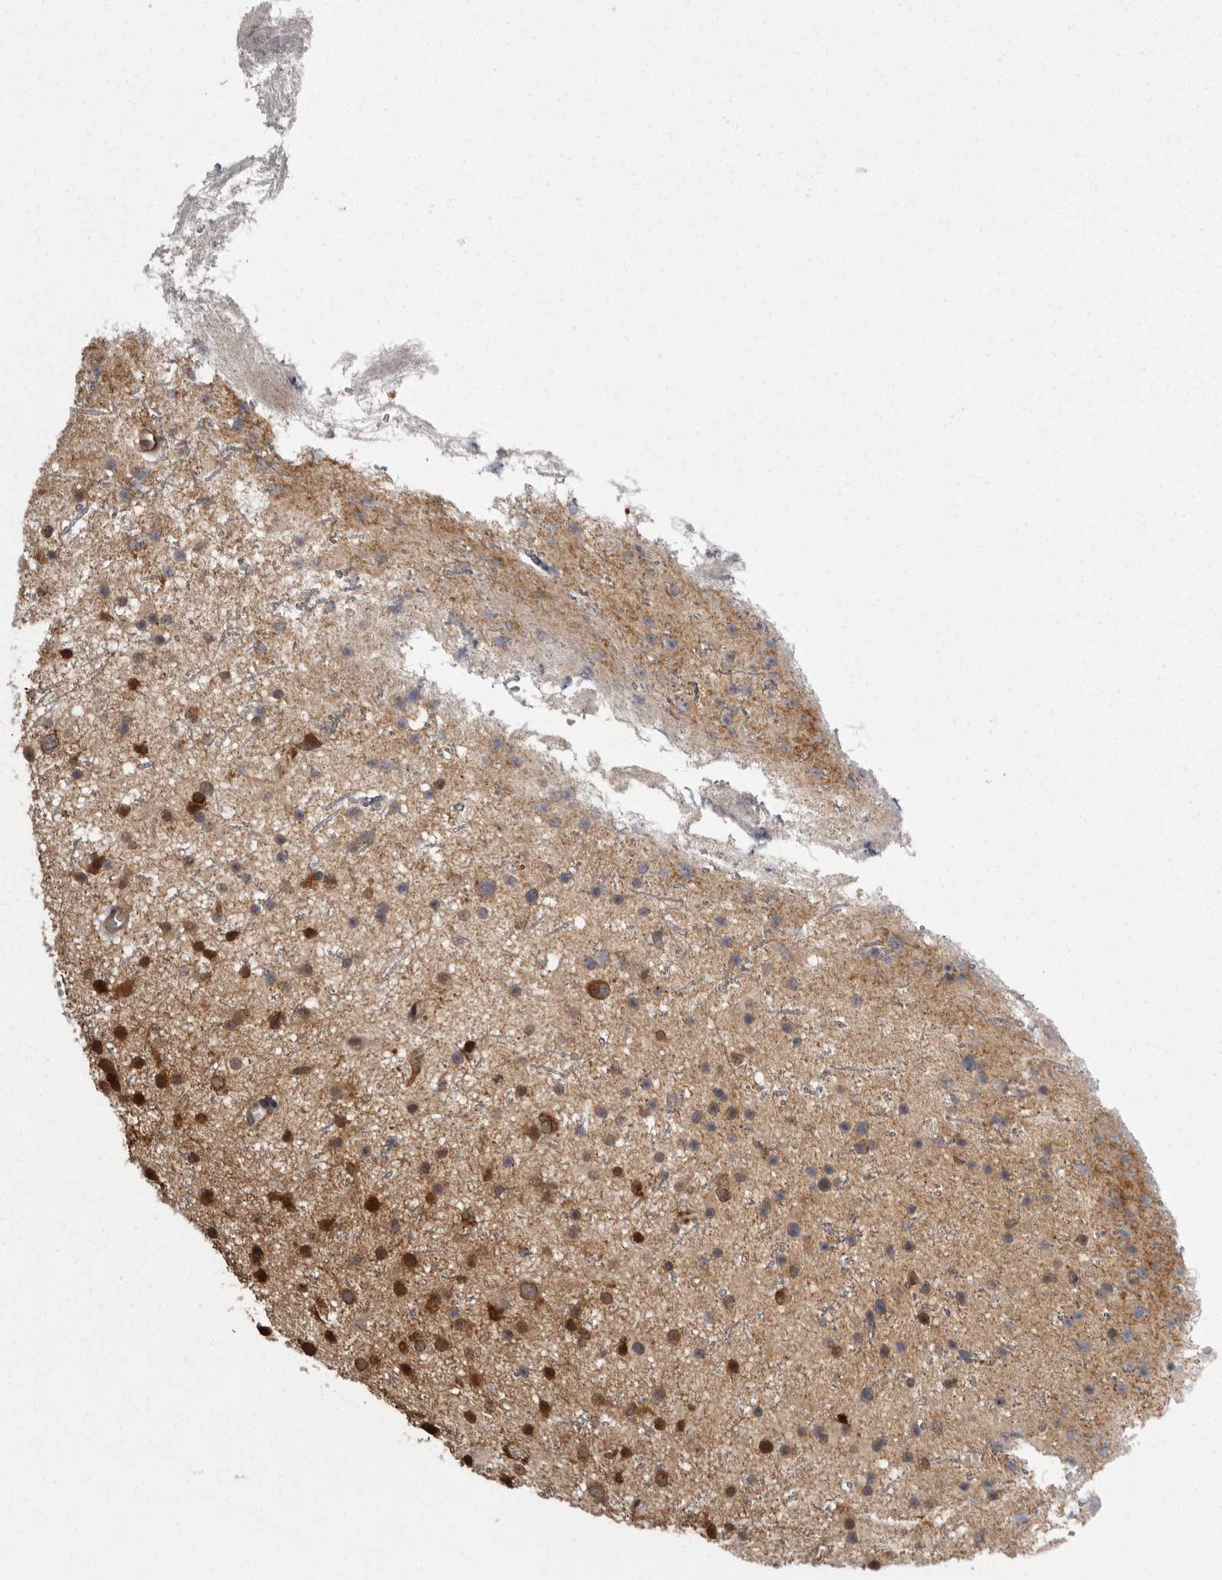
{"staining": {"intensity": "strong", "quantity": ">75%", "location": "cytoplasmic/membranous"}, "tissue": "glioma", "cell_type": "Tumor cells", "image_type": "cancer", "snomed": [{"axis": "morphology", "description": "Glioma, malignant, Low grade"}, {"axis": "topography", "description": "Cerebral cortex"}], "caption": "Human malignant glioma (low-grade) stained for a protein (brown) exhibits strong cytoplasmic/membranous positive positivity in about >75% of tumor cells.", "gene": "DARS1", "patient": {"sex": "female", "age": 39}}